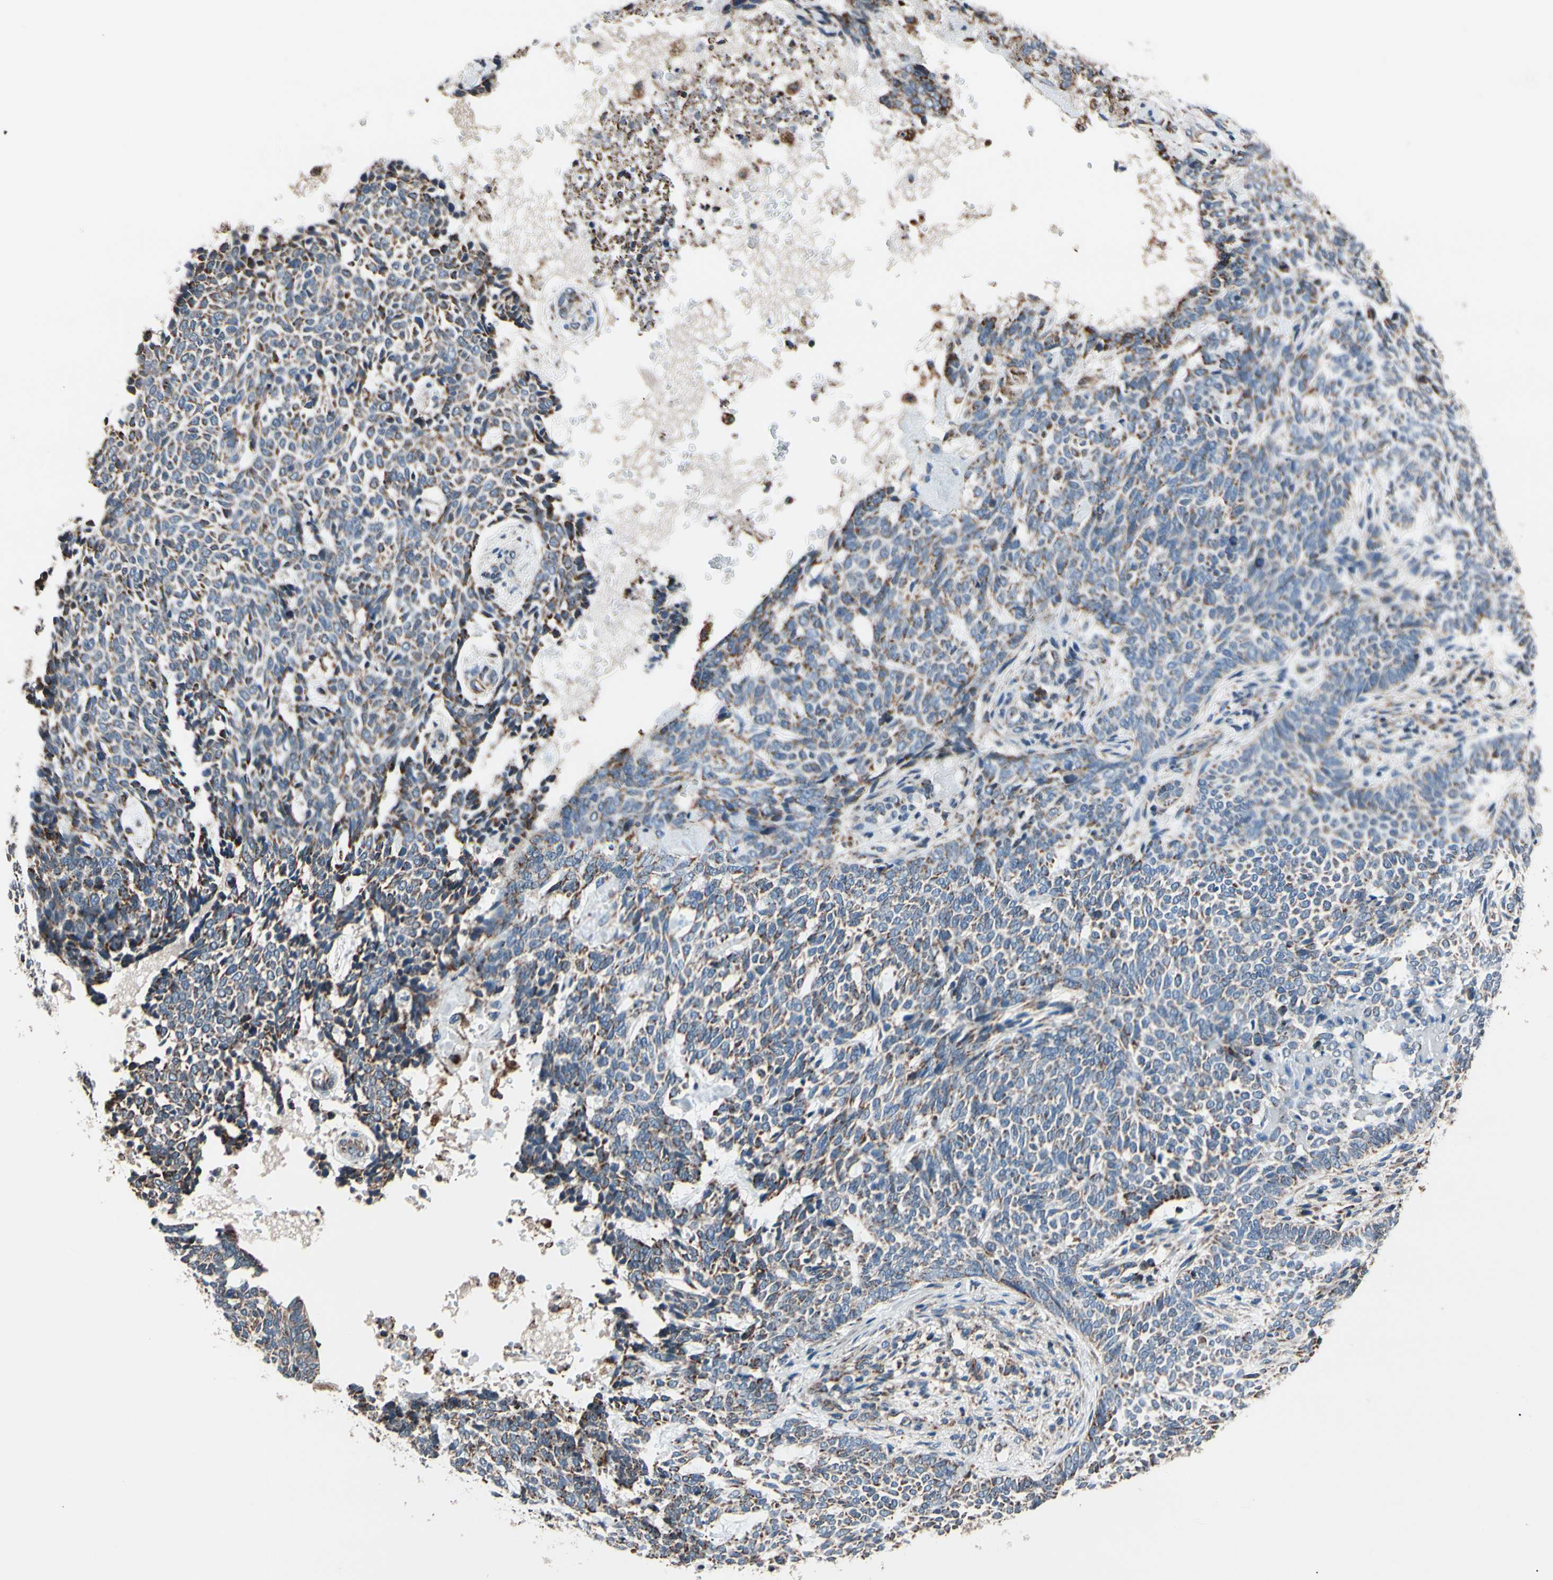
{"staining": {"intensity": "moderate", "quantity": ">75%", "location": "cytoplasmic/membranous"}, "tissue": "skin cancer", "cell_type": "Tumor cells", "image_type": "cancer", "snomed": [{"axis": "morphology", "description": "Basal cell carcinoma"}, {"axis": "topography", "description": "Skin"}], "caption": "Human skin basal cell carcinoma stained with a protein marker exhibits moderate staining in tumor cells.", "gene": "TMEM176A", "patient": {"sex": "male", "age": 87}}